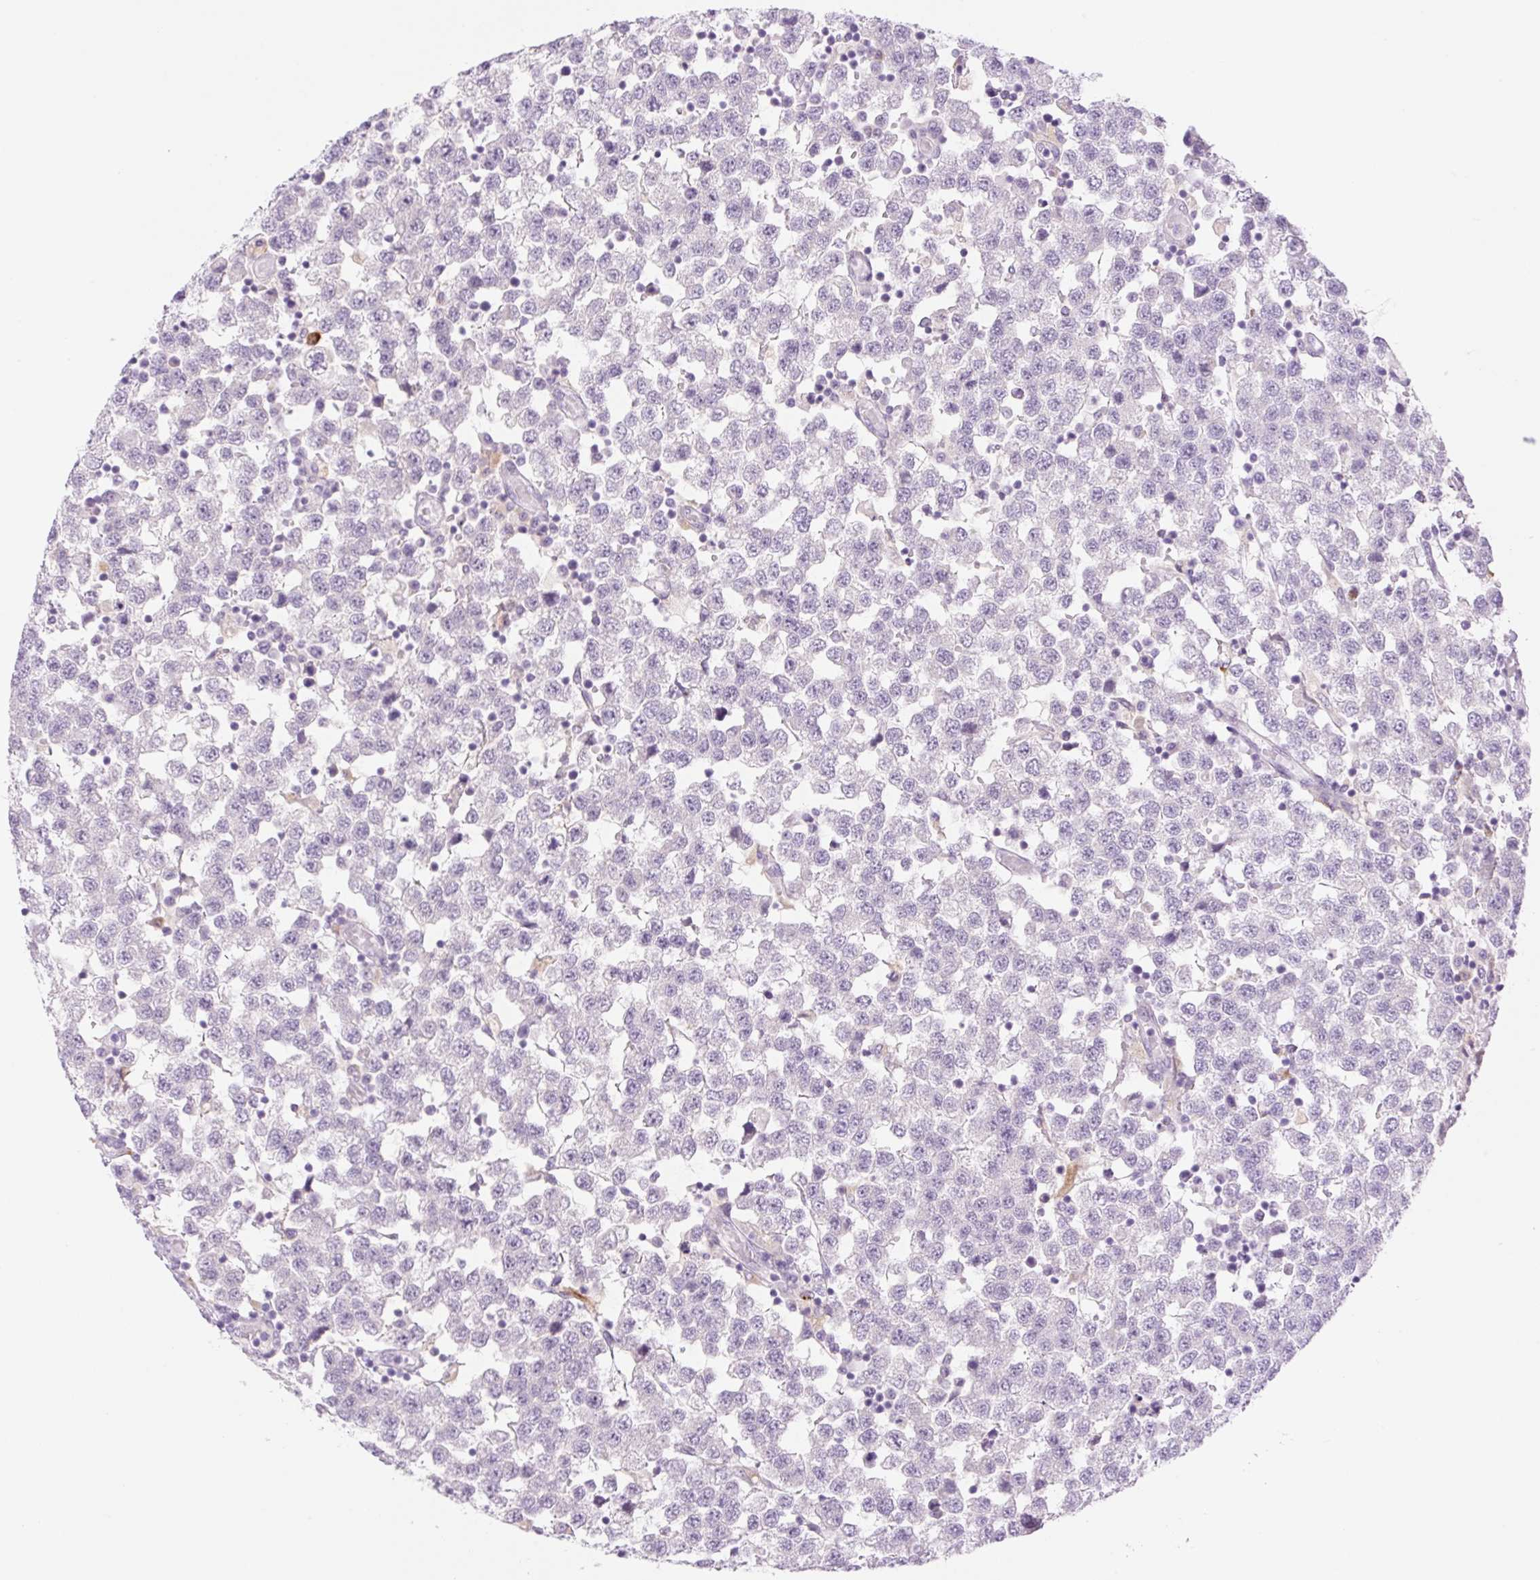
{"staining": {"intensity": "negative", "quantity": "none", "location": "none"}, "tissue": "testis cancer", "cell_type": "Tumor cells", "image_type": "cancer", "snomed": [{"axis": "morphology", "description": "Seminoma, NOS"}, {"axis": "topography", "description": "Testis"}], "caption": "Immunohistochemical staining of seminoma (testis) displays no significant expression in tumor cells. (DAB IHC with hematoxylin counter stain).", "gene": "SPRYD4", "patient": {"sex": "male", "age": 34}}